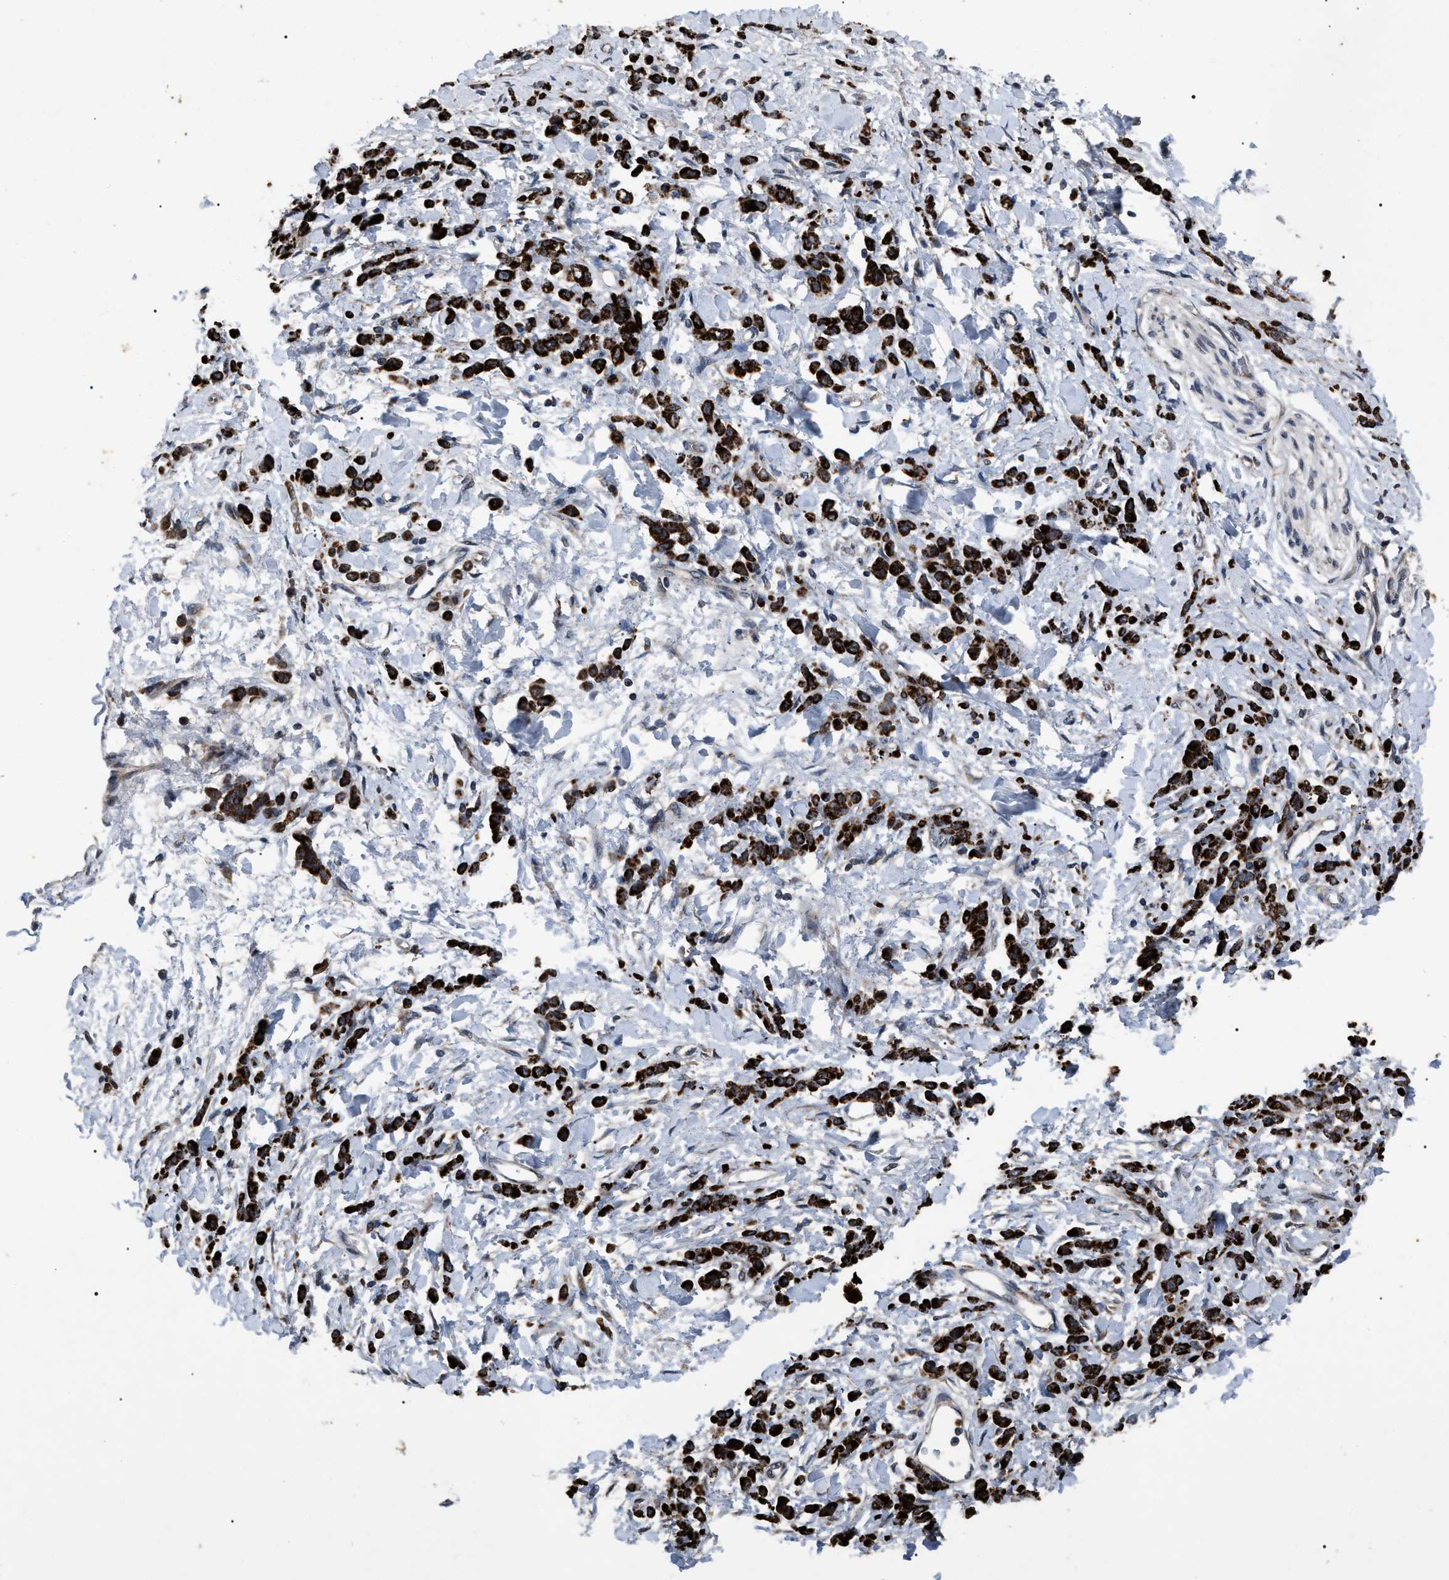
{"staining": {"intensity": "strong", "quantity": ">75%", "location": "cytoplasmic/membranous"}, "tissue": "stomach cancer", "cell_type": "Tumor cells", "image_type": "cancer", "snomed": [{"axis": "morphology", "description": "Normal tissue, NOS"}, {"axis": "morphology", "description": "Adenocarcinoma, NOS"}, {"axis": "topography", "description": "Stomach"}], "caption": "A photomicrograph of adenocarcinoma (stomach) stained for a protein demonstrates strong cytoplasmic/membranous brown staining in tumor cells.", "gene": "ZFAND2A", "patient": {"sex": "male", "age": 82}}